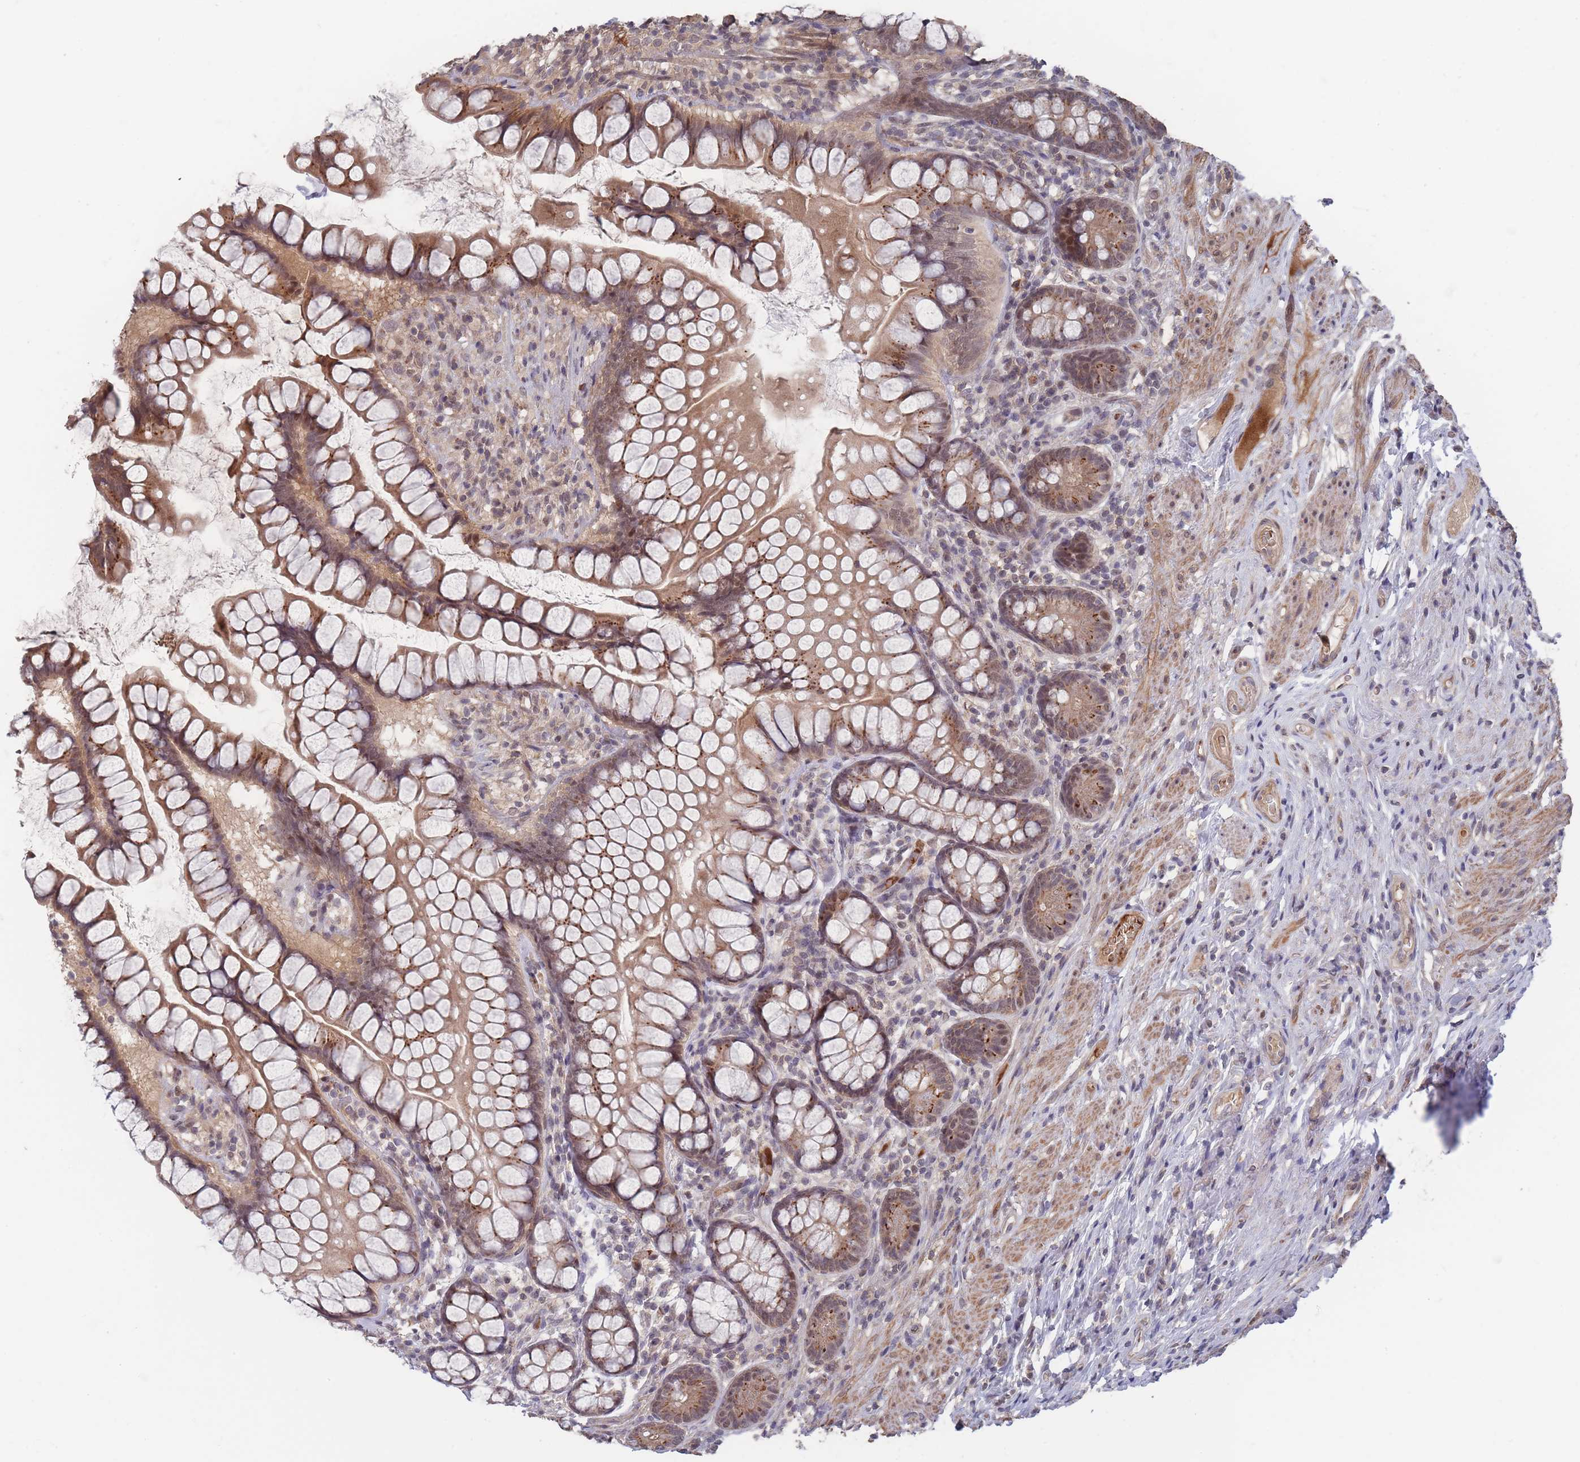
{"staining": {"intensity": "strong", "quantity": ">75%", "location": "cytoplasmic/membranous"}, "tissue": "small intestine", "cell_type": "Glandular cells", "image_type": "normal", "snomed": [{"axis": "morphology", "description": "Normal tissue, NOS"}, {"axis": "topography", "description": "Small intestine"}], "caption": "Immunohistochemical staining of normal small intestine shows strong cytoplasmic/membranous protein positivity in about >75% of glandular cells. (IHC, brightfield microscopy, high magnification).", "gene": "SF3B1", "patient": {"sex": "male", "age": 70}}